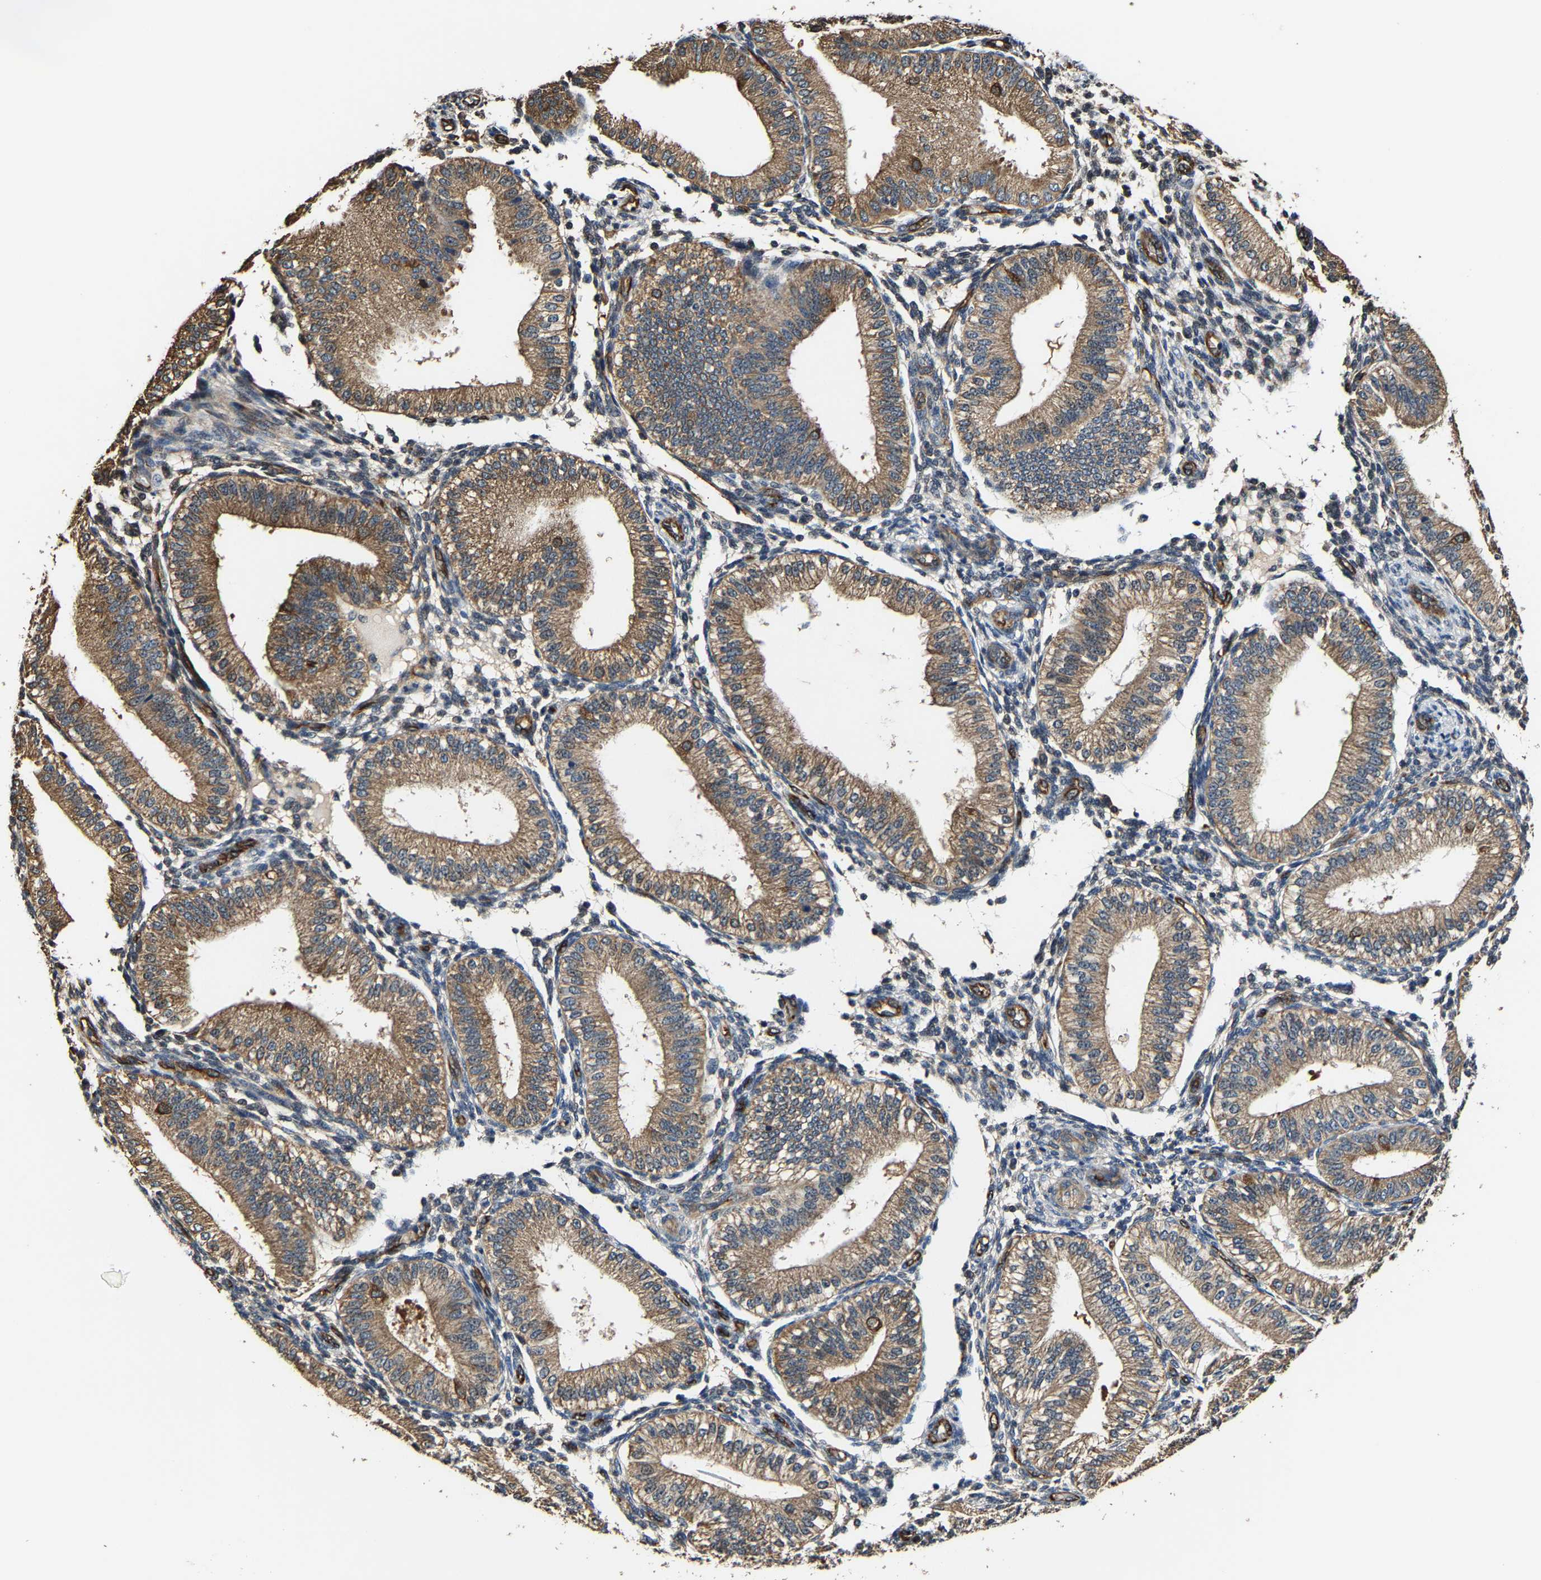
{"staining": {"intensity": "weak", "quantity": ">75%", "location": "cytoplasmic/membranous"}, "tissue": "endometrium", "cell_type": "Cells in endometrial stroma", "image_type": "normal", "snomed": [{"axis": "morphology", "description": "Normal tissue, NOS"}, {"axis": "topography", "description": "Endometrium"}], "caption": "Cells in endometrial stroma demonstrate weak cytoplasmic/membranous staining in about >75% of cells in benign endometrium.", "gene": "GFRA3", "patient": {"sex": "female", "age": 39}}